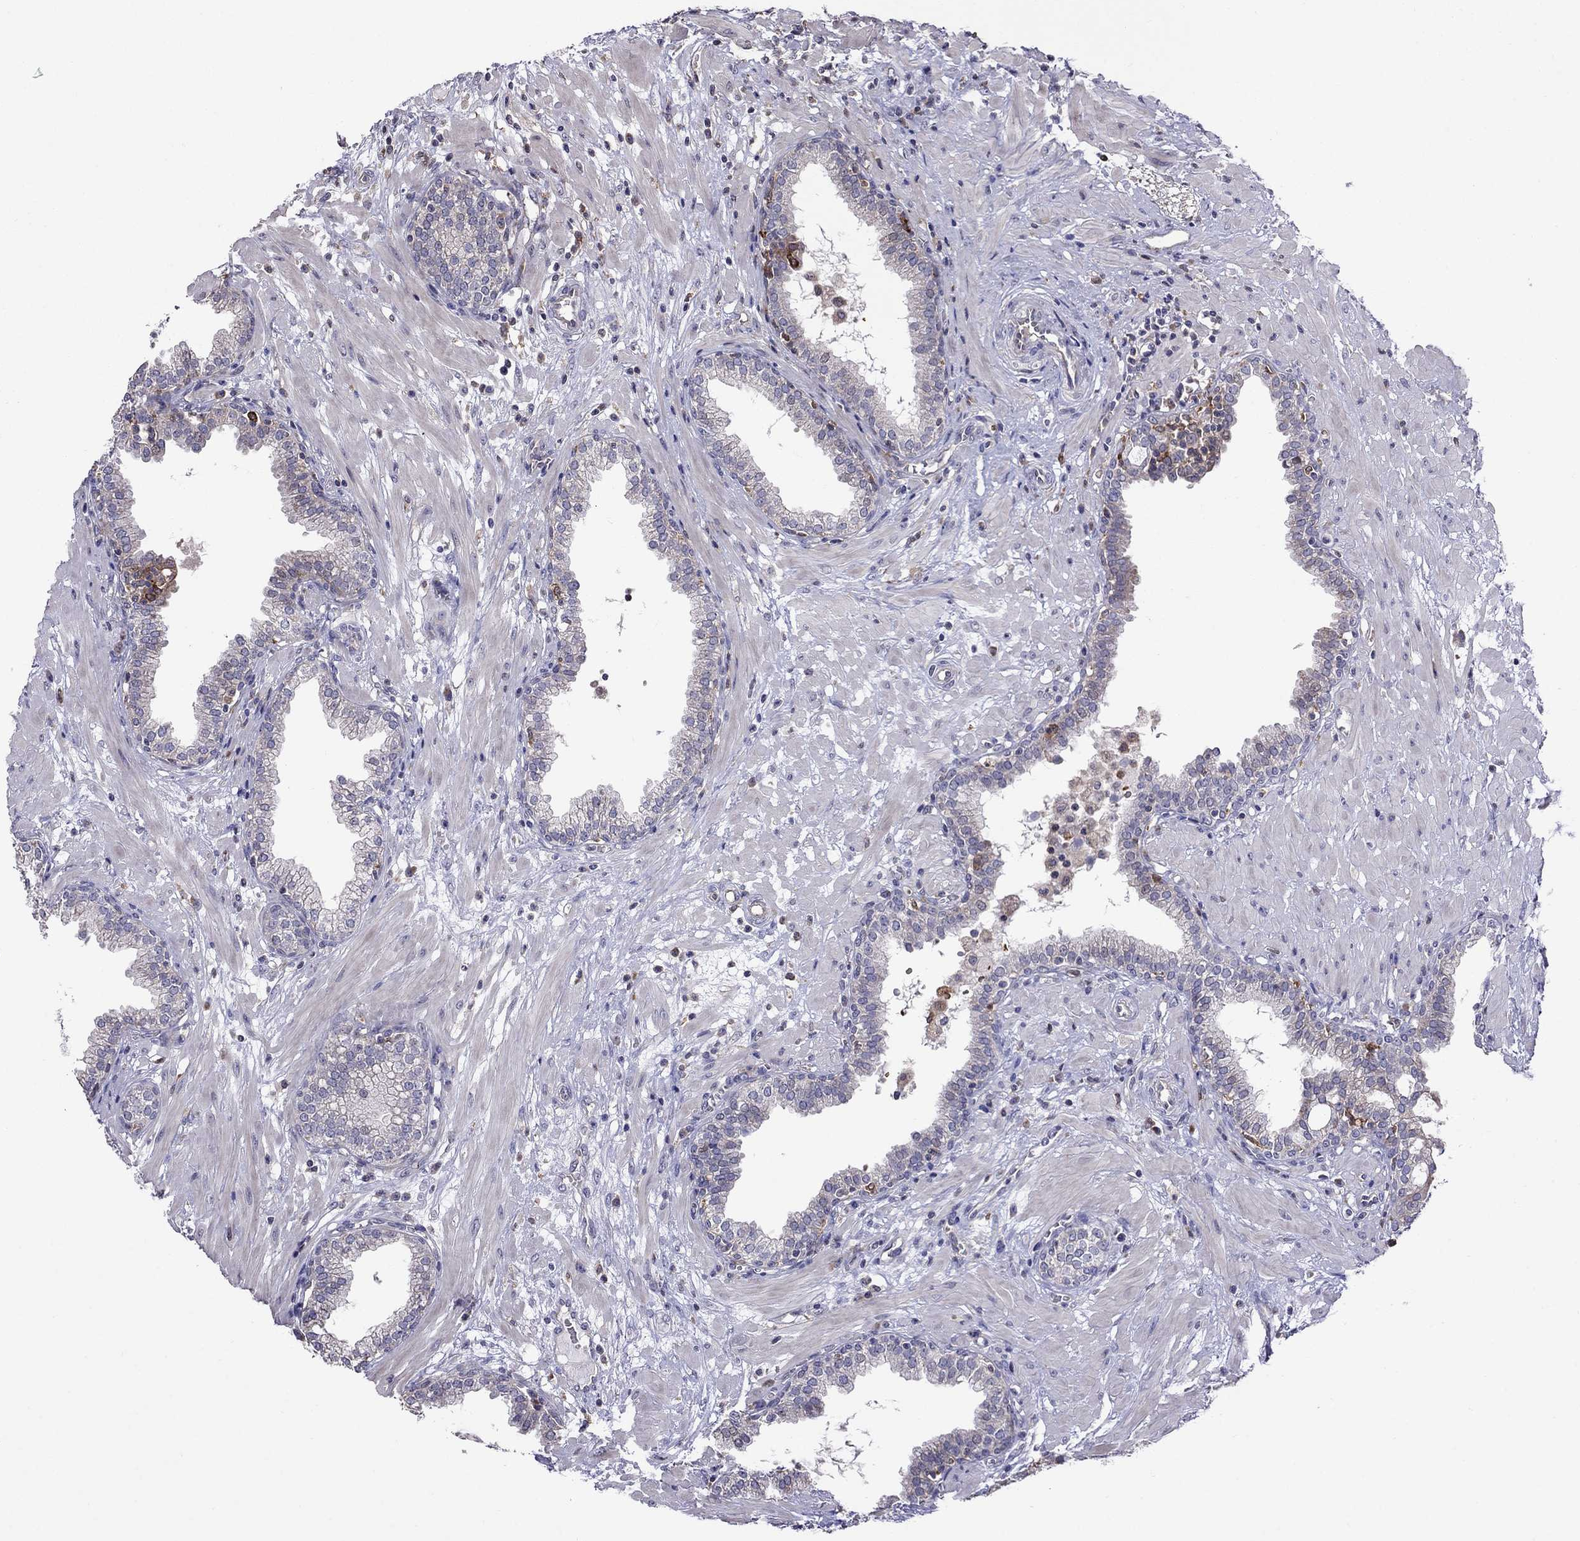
{"staining": {"intensity": "weak", "quantity": "<25%", "location": "cytoplasmic/membranous"}, "tissue": "prostate", "cell_type": "Glandular cells", "image_type": "normal", "snomed": [{"axis": "morphology", "description": "Normal tissue, NOS"}, {"axis": "topography", "description": "Prostate"}], "caption": "This is a image of immunohistochemistry (IHC) staining of normal prostate, which shows no staining in glandular cells. (IHC, brightfield microscopy, high magnification).", "gene": "ADAM28", "patient": {"sex": "male", "age": 64}}